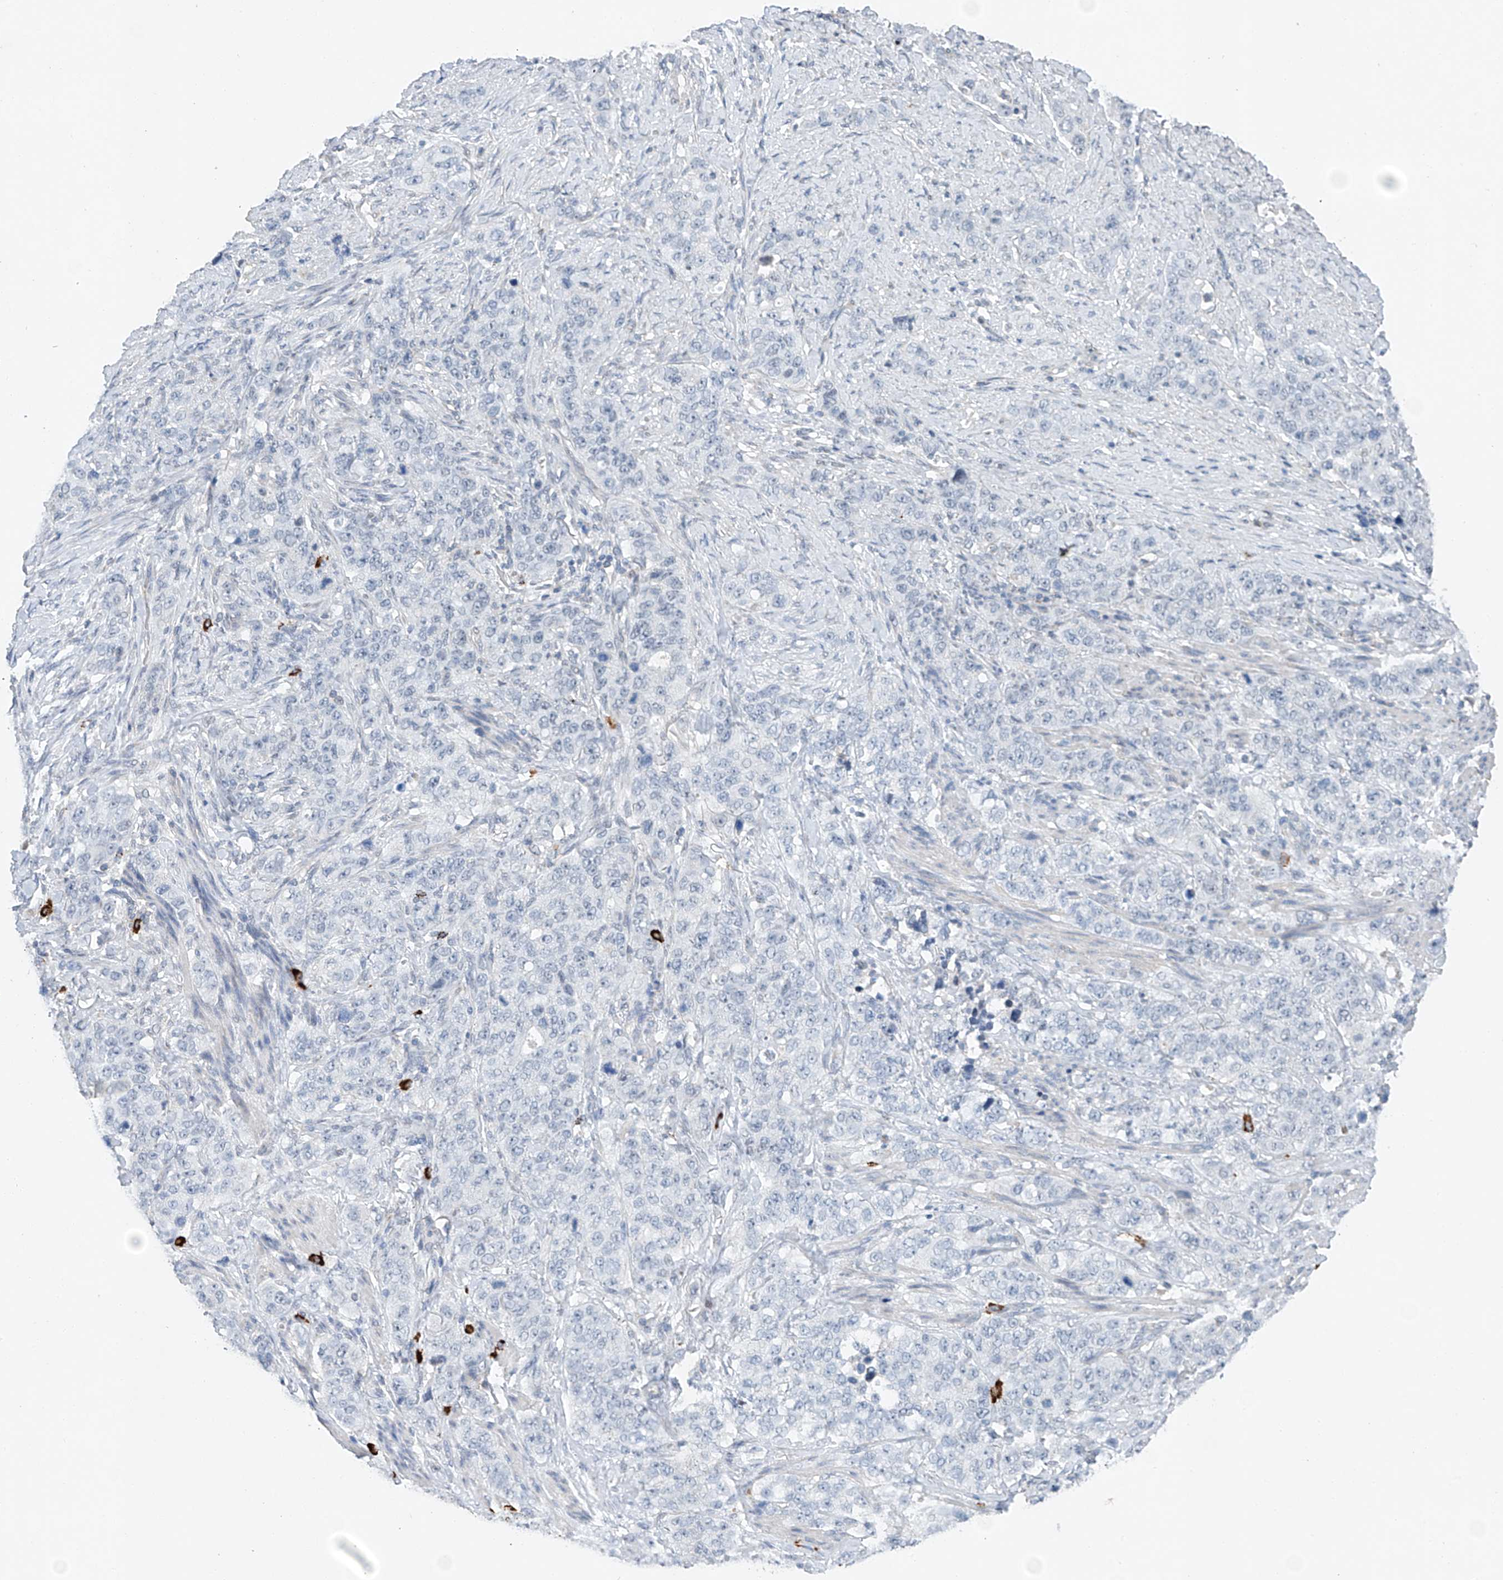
{"staining": {"intensity": "negative", "quantity": "none", "location": "none"}, "tissue": "stomach cancer", "cell_type": "Tumor cells", "image_type": "cancer", "snomed": [{"axis": "morphology", "description": "Adenocarcinoma, NOS"}, {"axis": "topography", "description": "Stomach"}], "caption": "The photomicrograph reveals no staining of tumor cells in stomach adenocarcinoma. (Brightfield microscopy of DAB (3,3'-diaminobenzidine) immunohistochemistry (IHC) at high magnification).", "gene": "KLF15", "patient": {"sex": "male", "age": 48}}